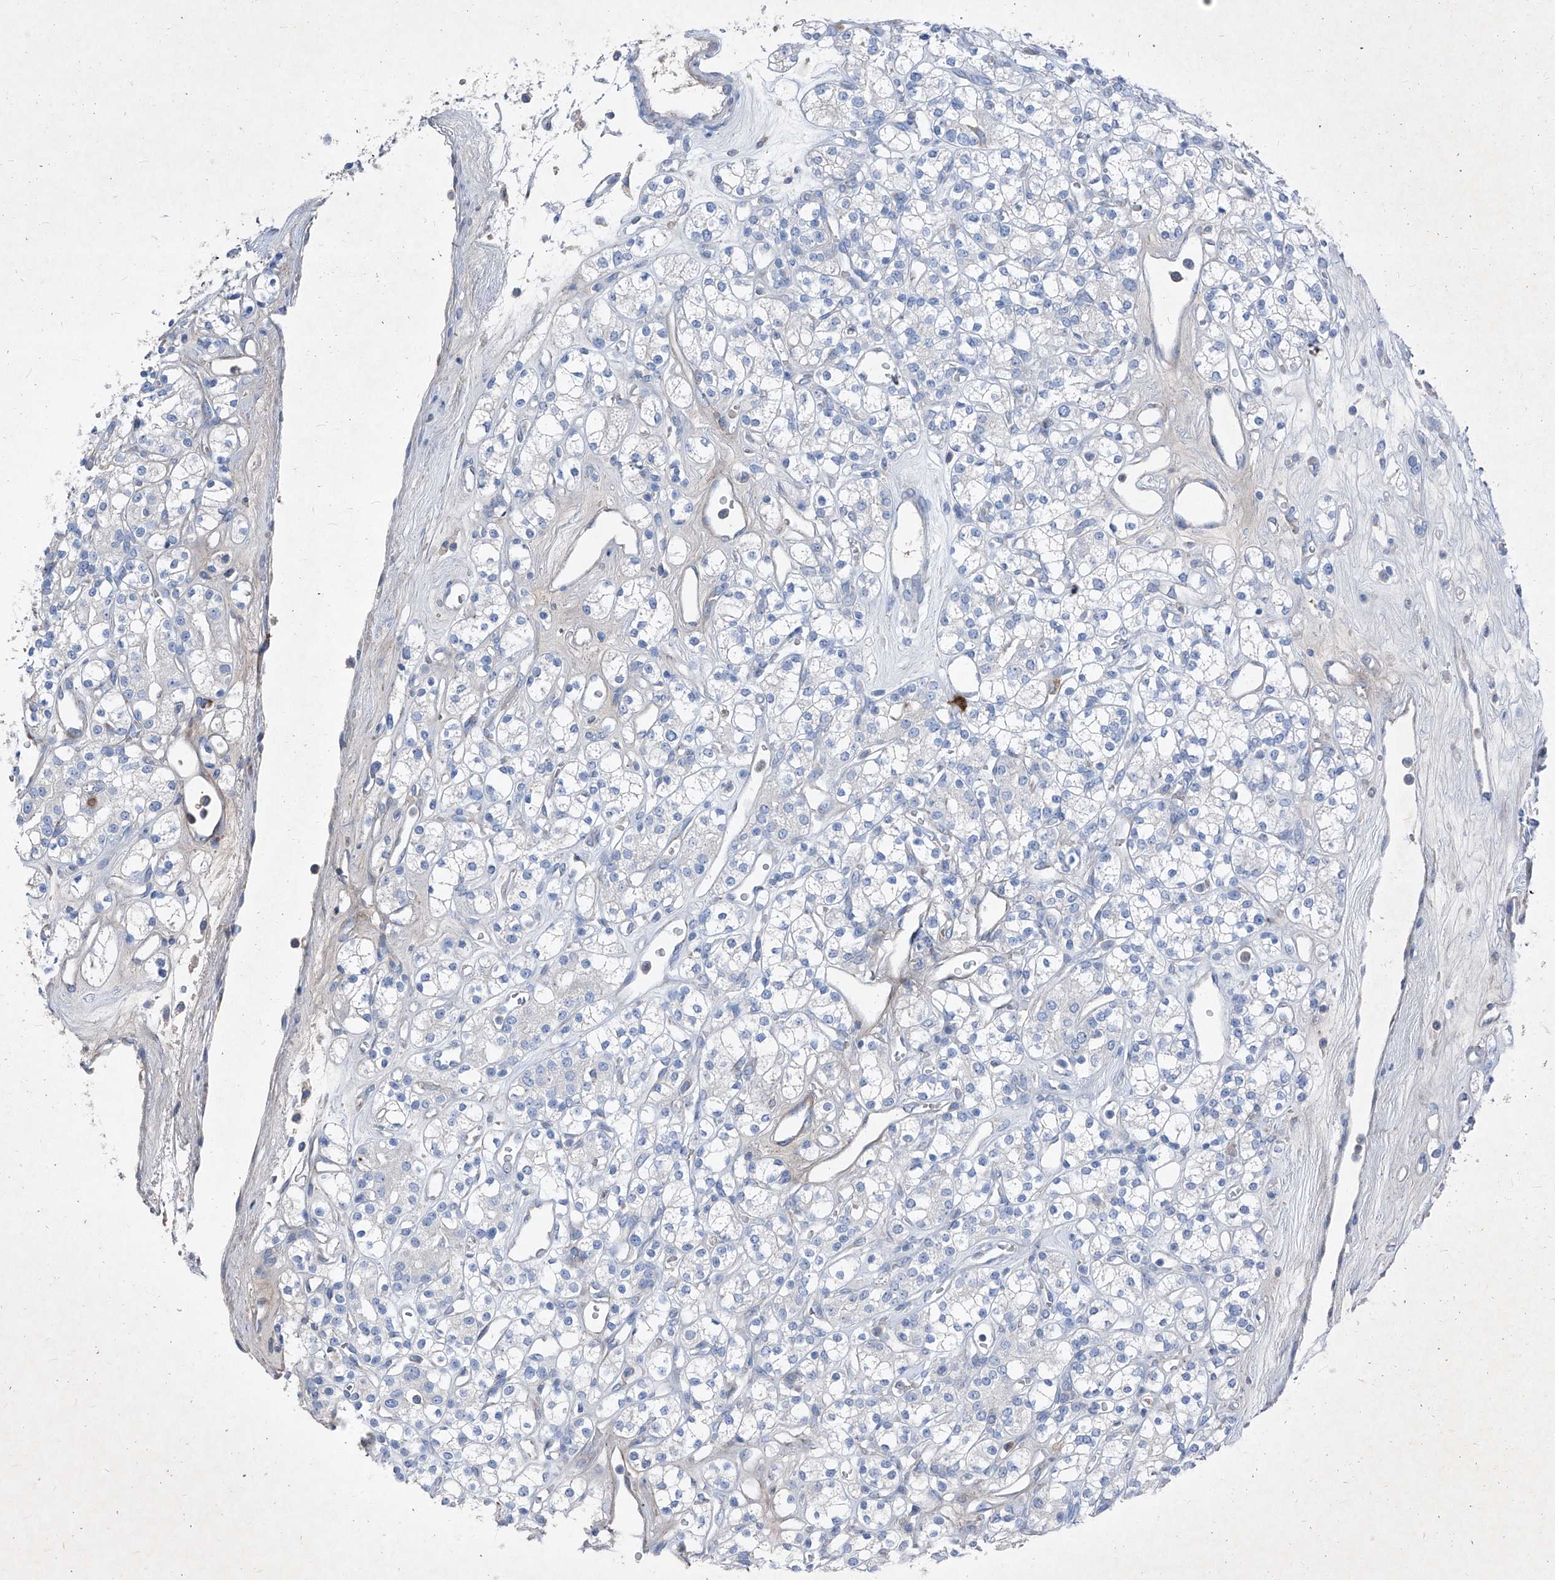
{"staining": {"intensity": "negative", "quantity": "none", "location": "none"}, "tissue": "renal cancer", "cell_type": "Tumor cells", "image_type": "cancer", "snomed": [{"axis": "morphology", "description": "Adenocarcinoma, NOS"}, {"axis": "topography", "description": "Kidney"}], "caption": "The photomicrograph reveals no significant staining in tumor cells of renal cancer.", "gene": "IFI27", "patient": {"sex": "male", "age": 77}}